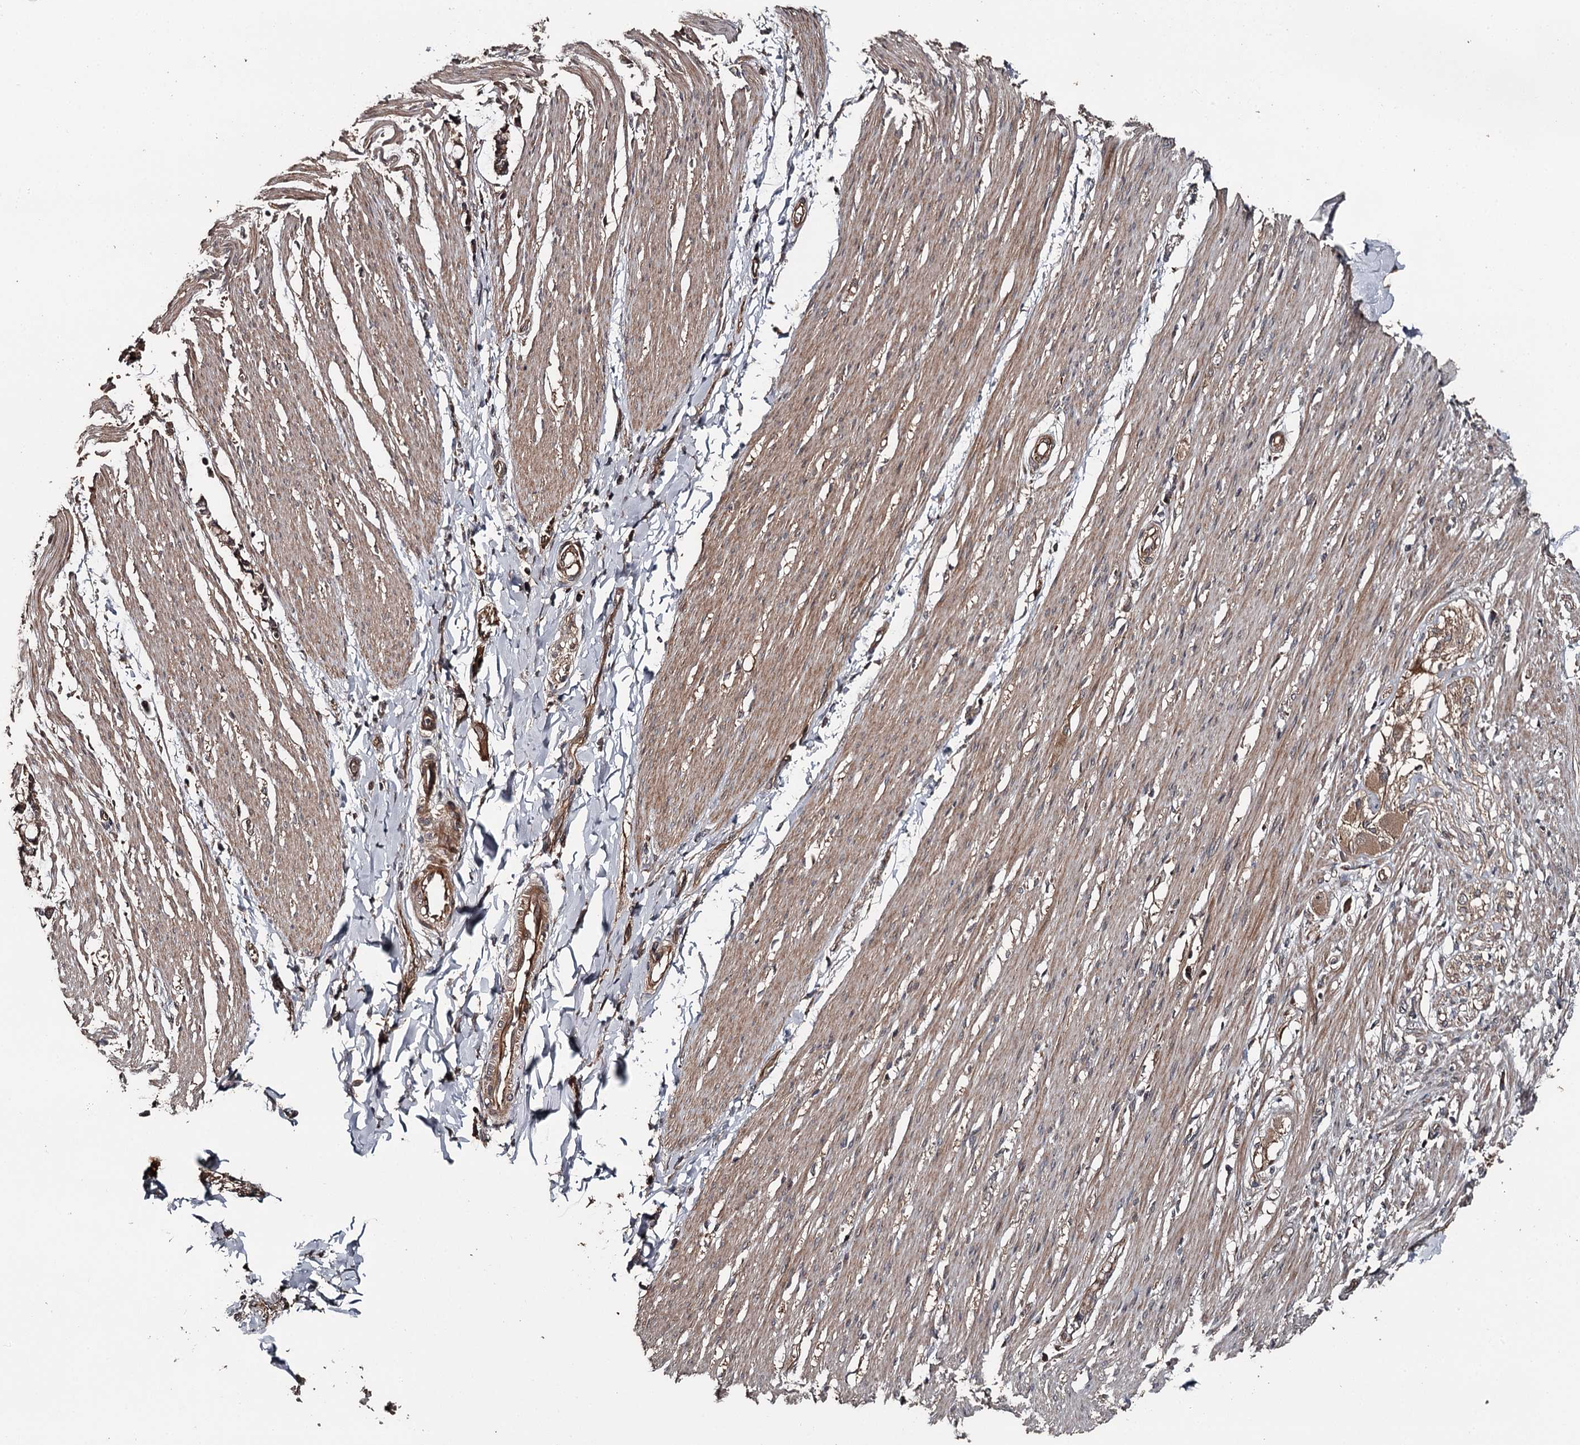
{"staining": {"intensity": "moderate", "quantity": ">75%", "location": "cytoplasmic/membranous"}, "tissue": "smooth muscle", "cell_type": "Smooth muscle cells", "image_type": "normal", "snomed": [{"axis": "morphology", "description": "Normal tissue, NOS"}, {"axis": "morphology", "description": "Adenocarcinoma, NOS"}, {"axis": "topography", "description": "Colon"}, {"axis": "topography", "description": "Peripheral nerve tissue"}], "caption": "Immunohistochemical staining of benign human smooth muscle displays medium levels of moderate cytoplasmic/membranous staining in approximately >75% of smooth muscle cells. The staining was performed using DAB (3,3'-diaminobenzidine) to visualize the protein expression in brown, while the nuclei were stained in blue with hematoxylin (Magnification: 20x).", "gene": "RAB21", "patient": {"sex": "male", "age": 14}}